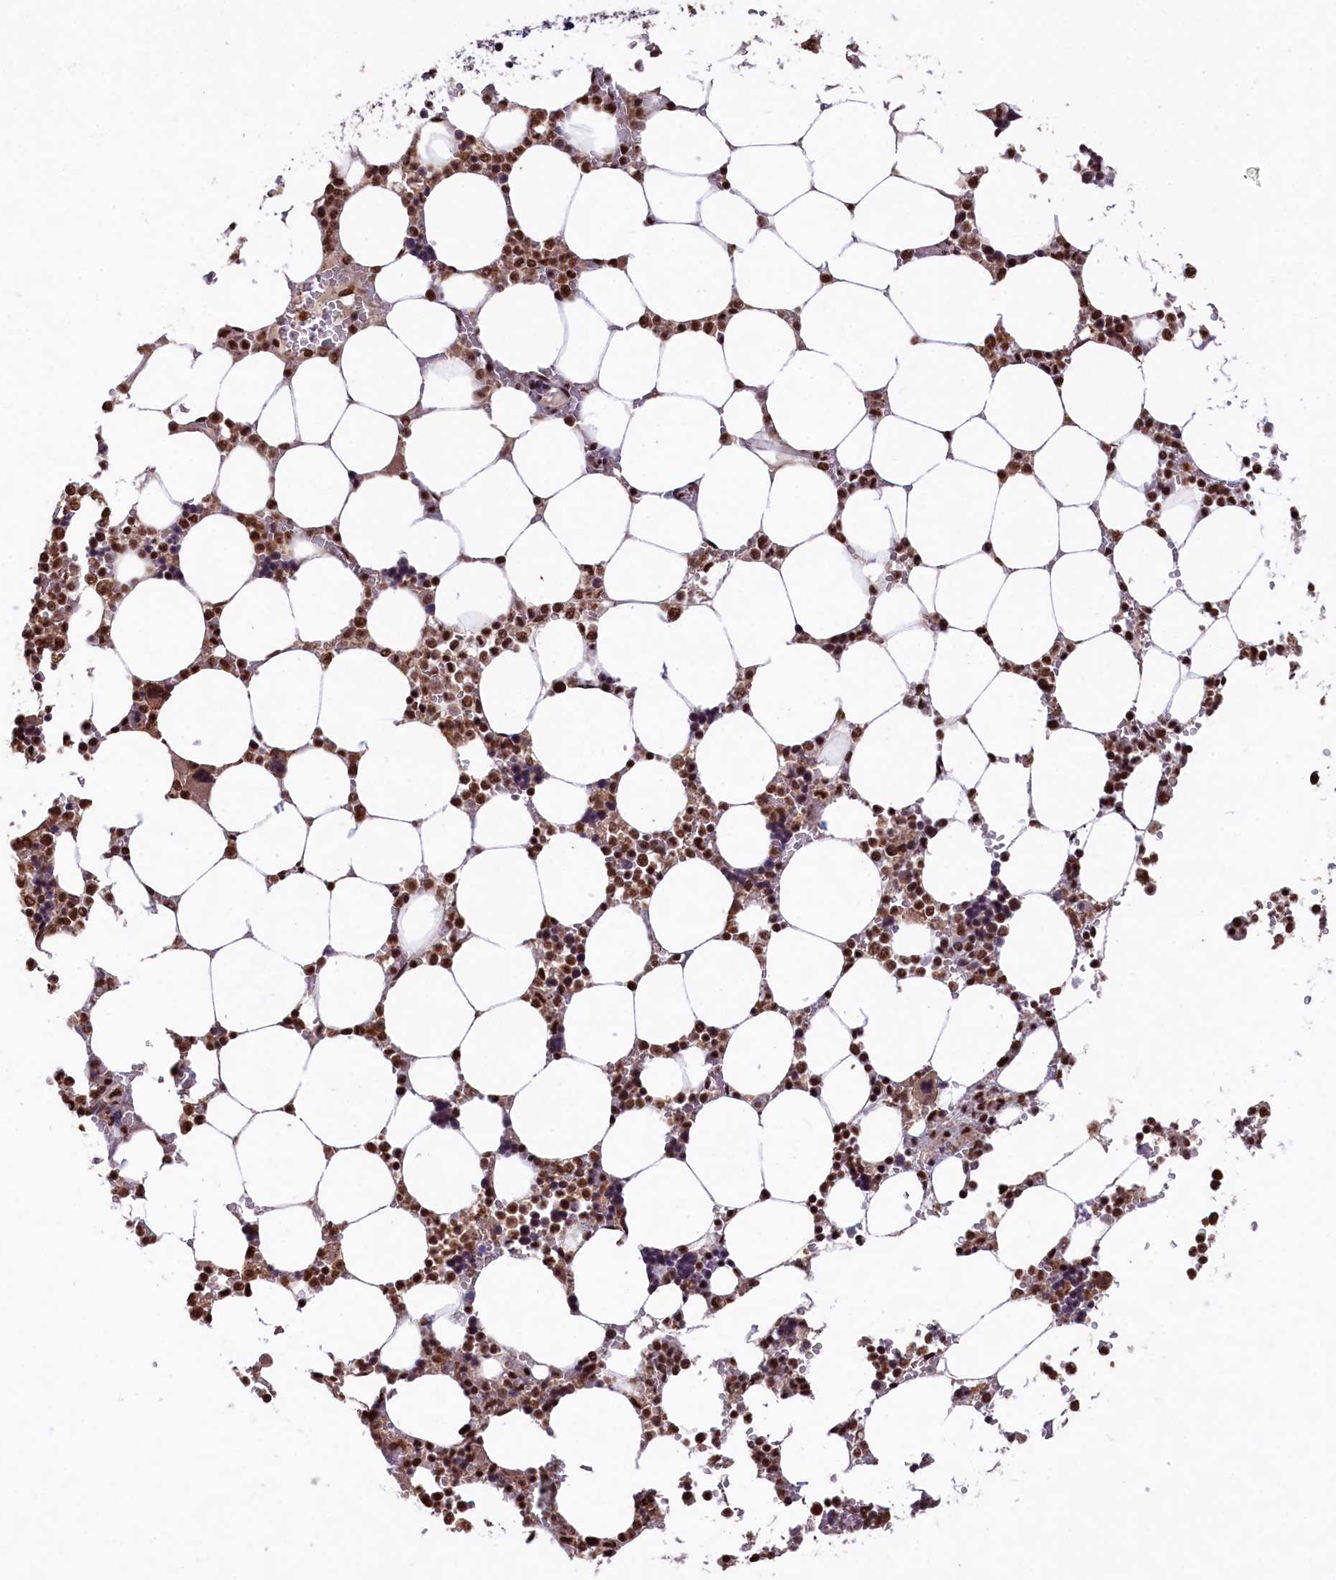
{"staining": {"intensity": "strong", "quantity": ">75%", "location": "nuclear"}, "tissue": "bone marrow", "cell_type": "Hematopoietic cells", "image_type": "normal", "snomed": [{"axis": "morphology", "description": "Normal tissue, NOS"}, {"axis": "topography", "description": "Bone marrow"}], "caption": "An immunohistochemistry (IHC) image of unremarkable tissue is shown. Protein staining in brown shows strong nuclear positivity in bone marrow within hematopoietic cells. (DAB = brown stain, brightfield microscopy at high magnification).", "gene": "SNRPD2", "patient": {"sex": "male", "age": 64}}